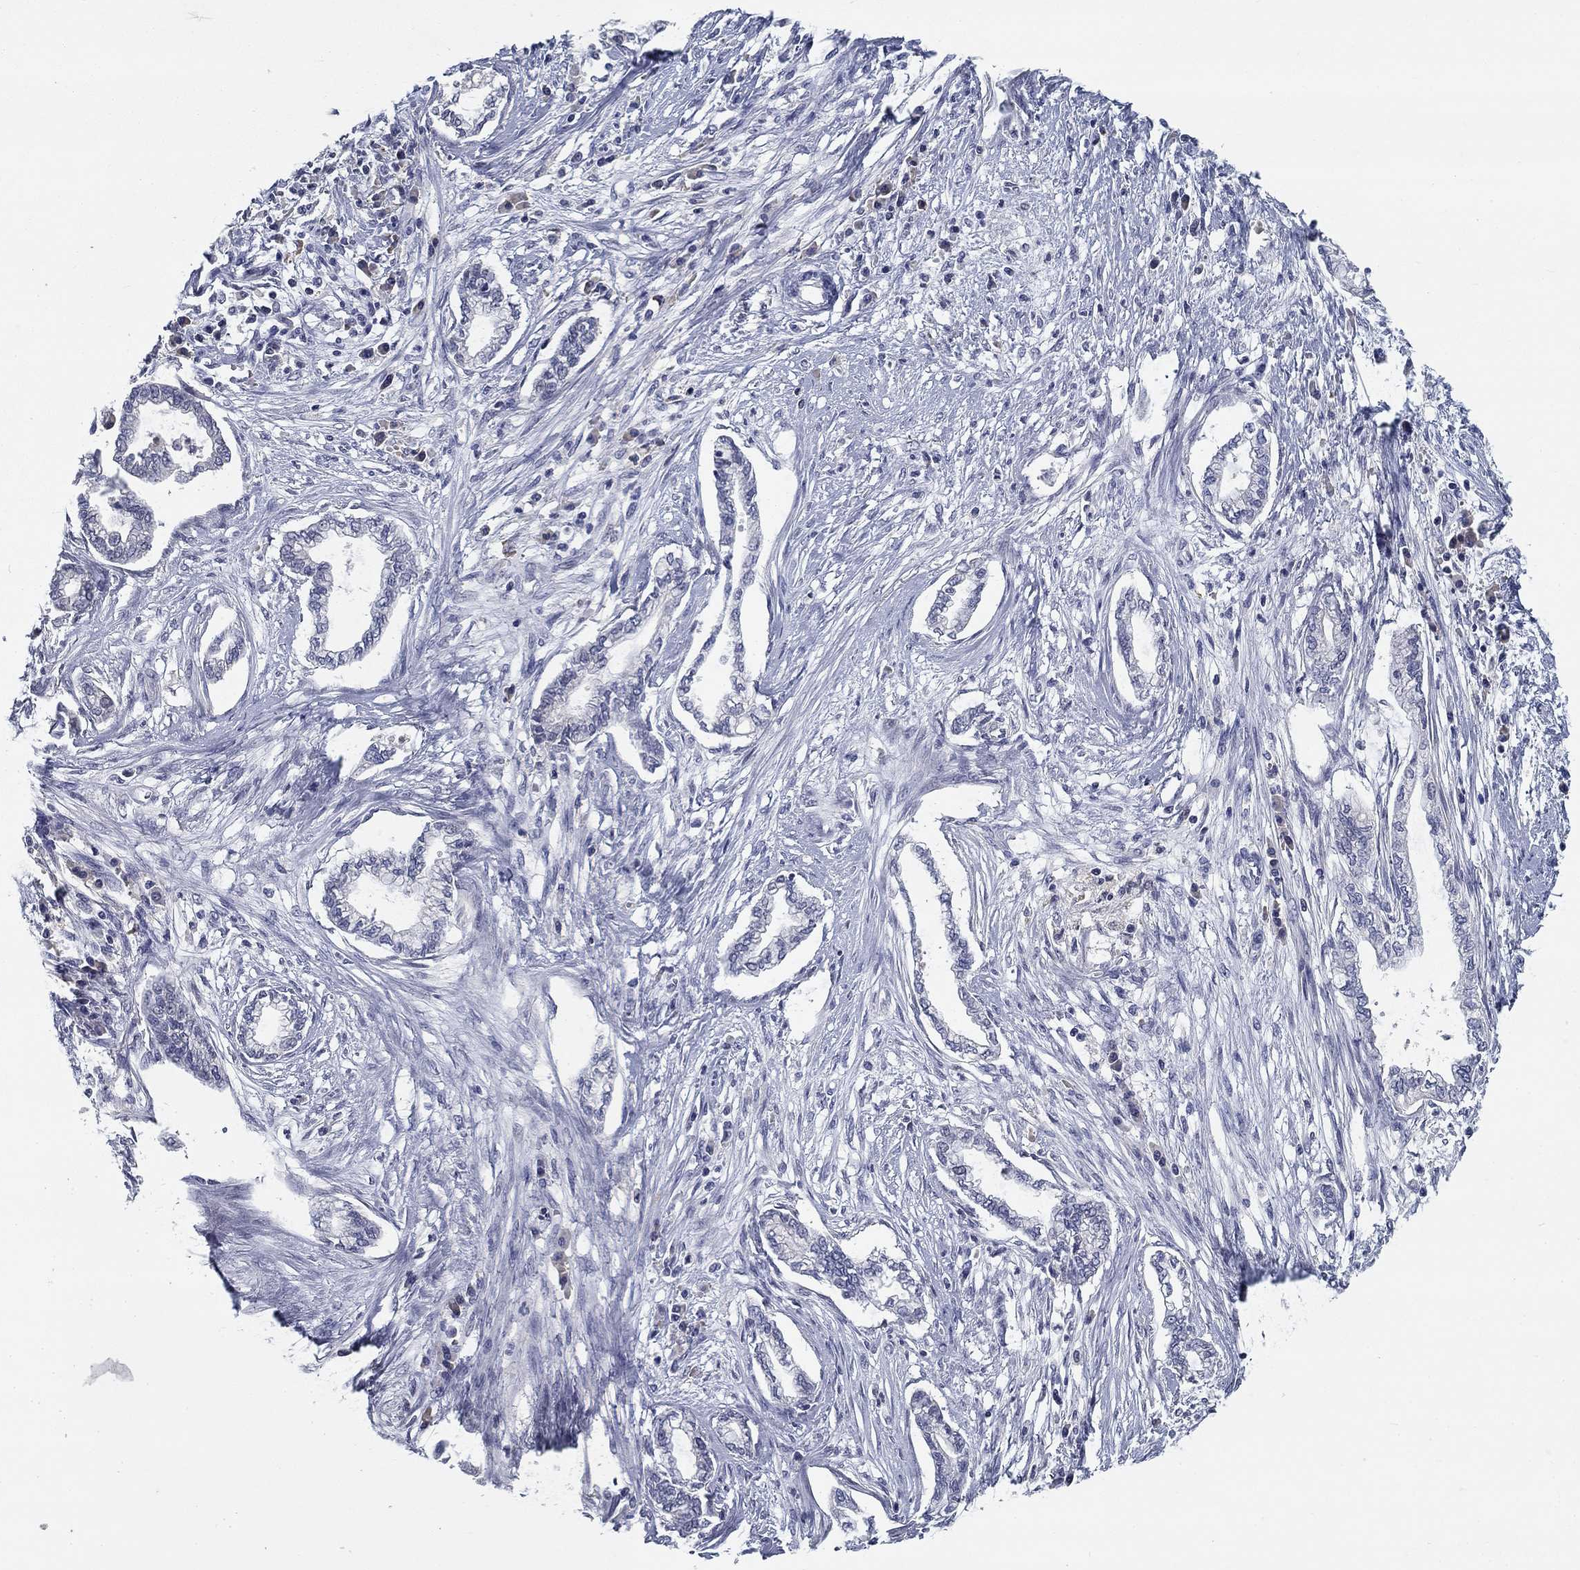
{"staining": {"intensity": "negative", "quantity": "none", "location": "none"}, "tissue": "cervical cancer", "cell_type": "Tumor cells", "image_type": "cancer", "snomed": [{"axis": "morphology", "description": "Adenocarcinoma, NOS"}, {"axis": "topography", "description": "Cervix"}], "caption": "This is an IHC histopathology image of cervical cancer (adenocarcinoma). There is no staining in tumor cells.", "gene": "CD274", "patient": {"sex": "female", "age": 62}}